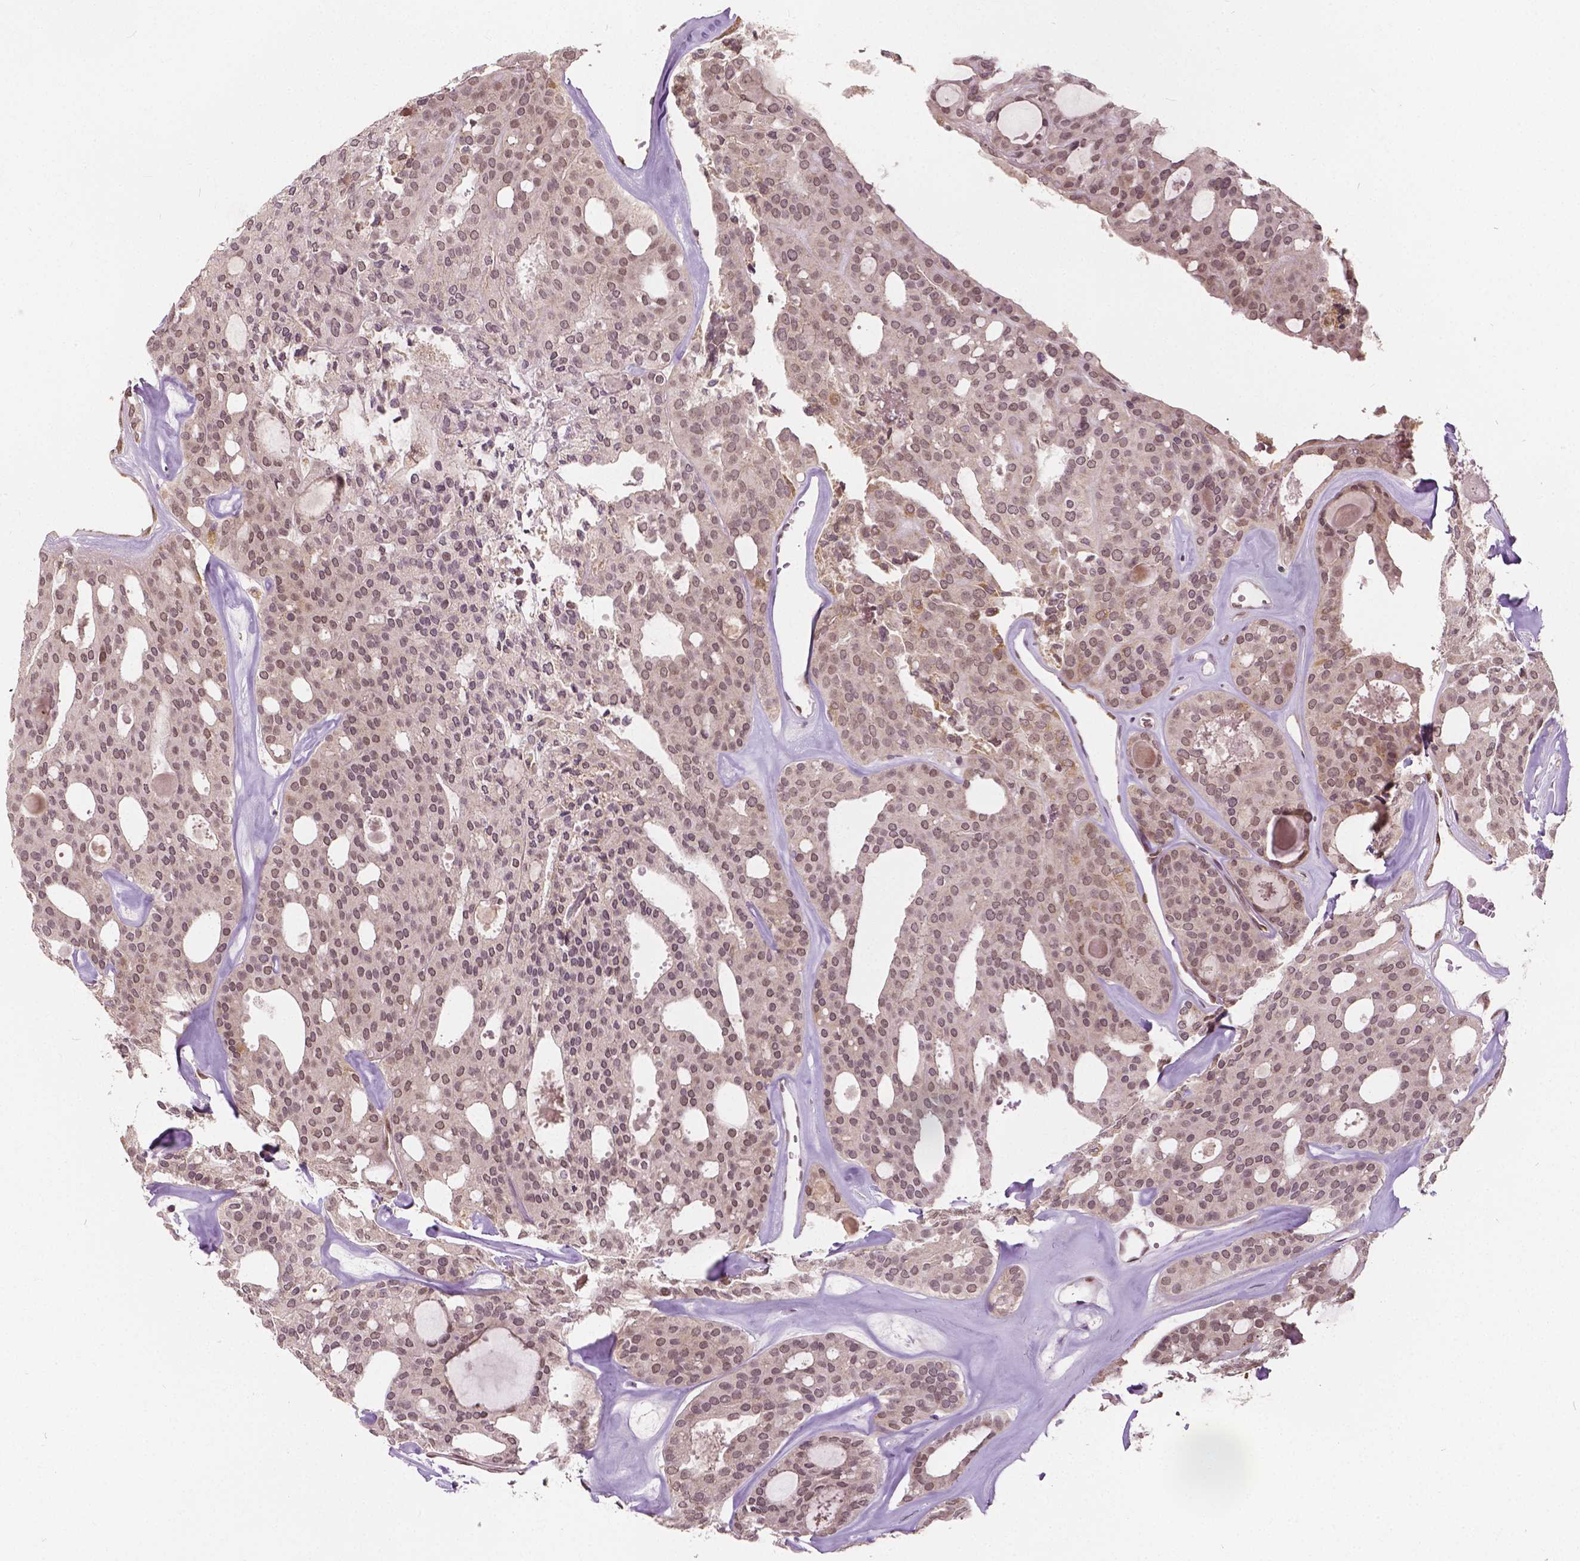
{"staining": {"intensity": "weak", "quantity": "<25%", "location": "nuclear"}, "tissue": "thyroid cancer", "cell_type": "Tumor cells", "image_type": "cancer", "snomed": [{"axis": "morphology", "description": "Follicular adenoma carcinoma, NOS"}, {"axis": "topography", "description": "Thyroid gland"}], "caption": "Human follicular adenoma carcinoma (thyroid) stained for a protein using IHC demonstrates no expression in tumor cells.", "gene": "HMBOX1", "patient": {"sex": "male", "age": 75}}